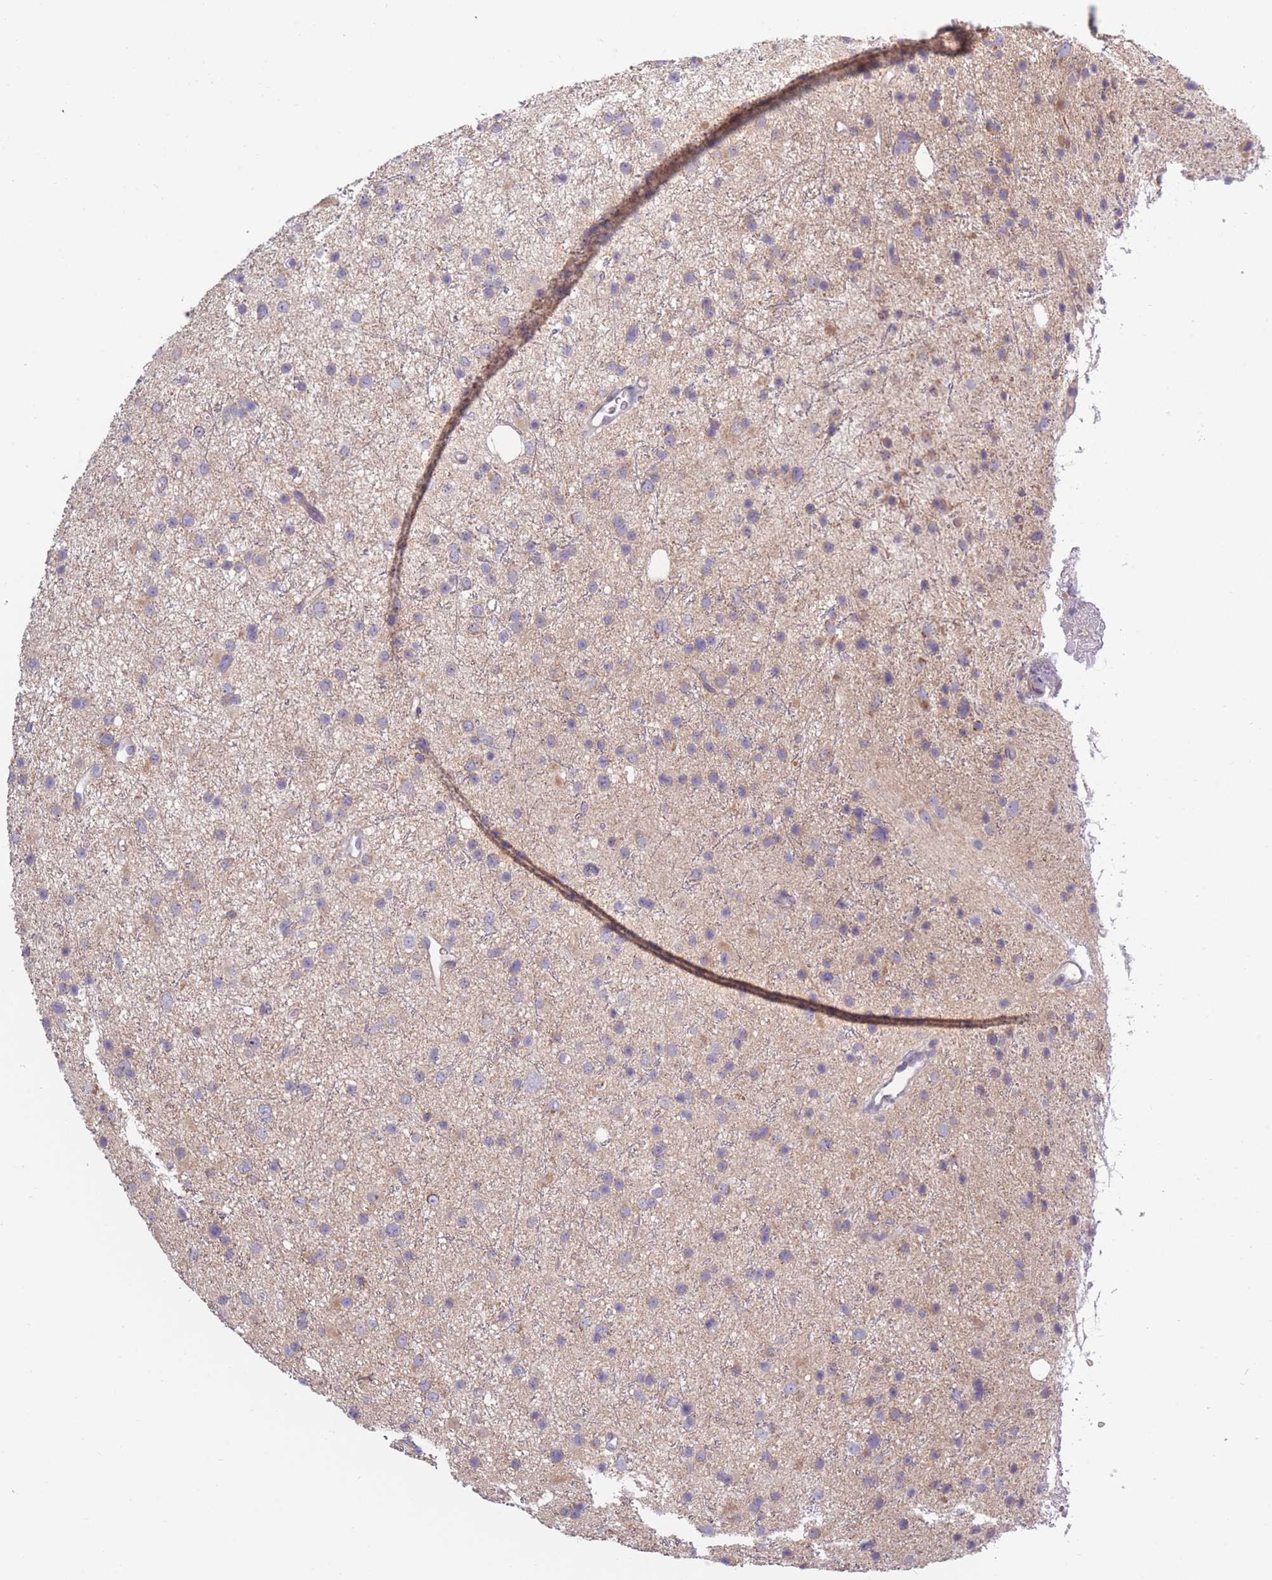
{"staining": {"intensity": "negative", "quantity": "none", "location": "none"}, "tissue": "glioma", "cell_type": "Tumor cells", "image_type": "cancer", "snomed": [{"axis": "morphology", "description": "Glioma, malignant, Low grade"}, {"axis": "topography", "description": "Cerebral cortex"}], "caption": "This histopathology image is of glioma stained with immunohistochemistry (IHC) to label a protein in brown with the nuclei are counter-stained blue. There is no positivity in tumor cells. (DAB (3,3'-diaminobenzidine) immunohistochemistry (IHC), high magnification).", "gene": "CCNQ", "patient": {"sex": "female", "age": 39}}